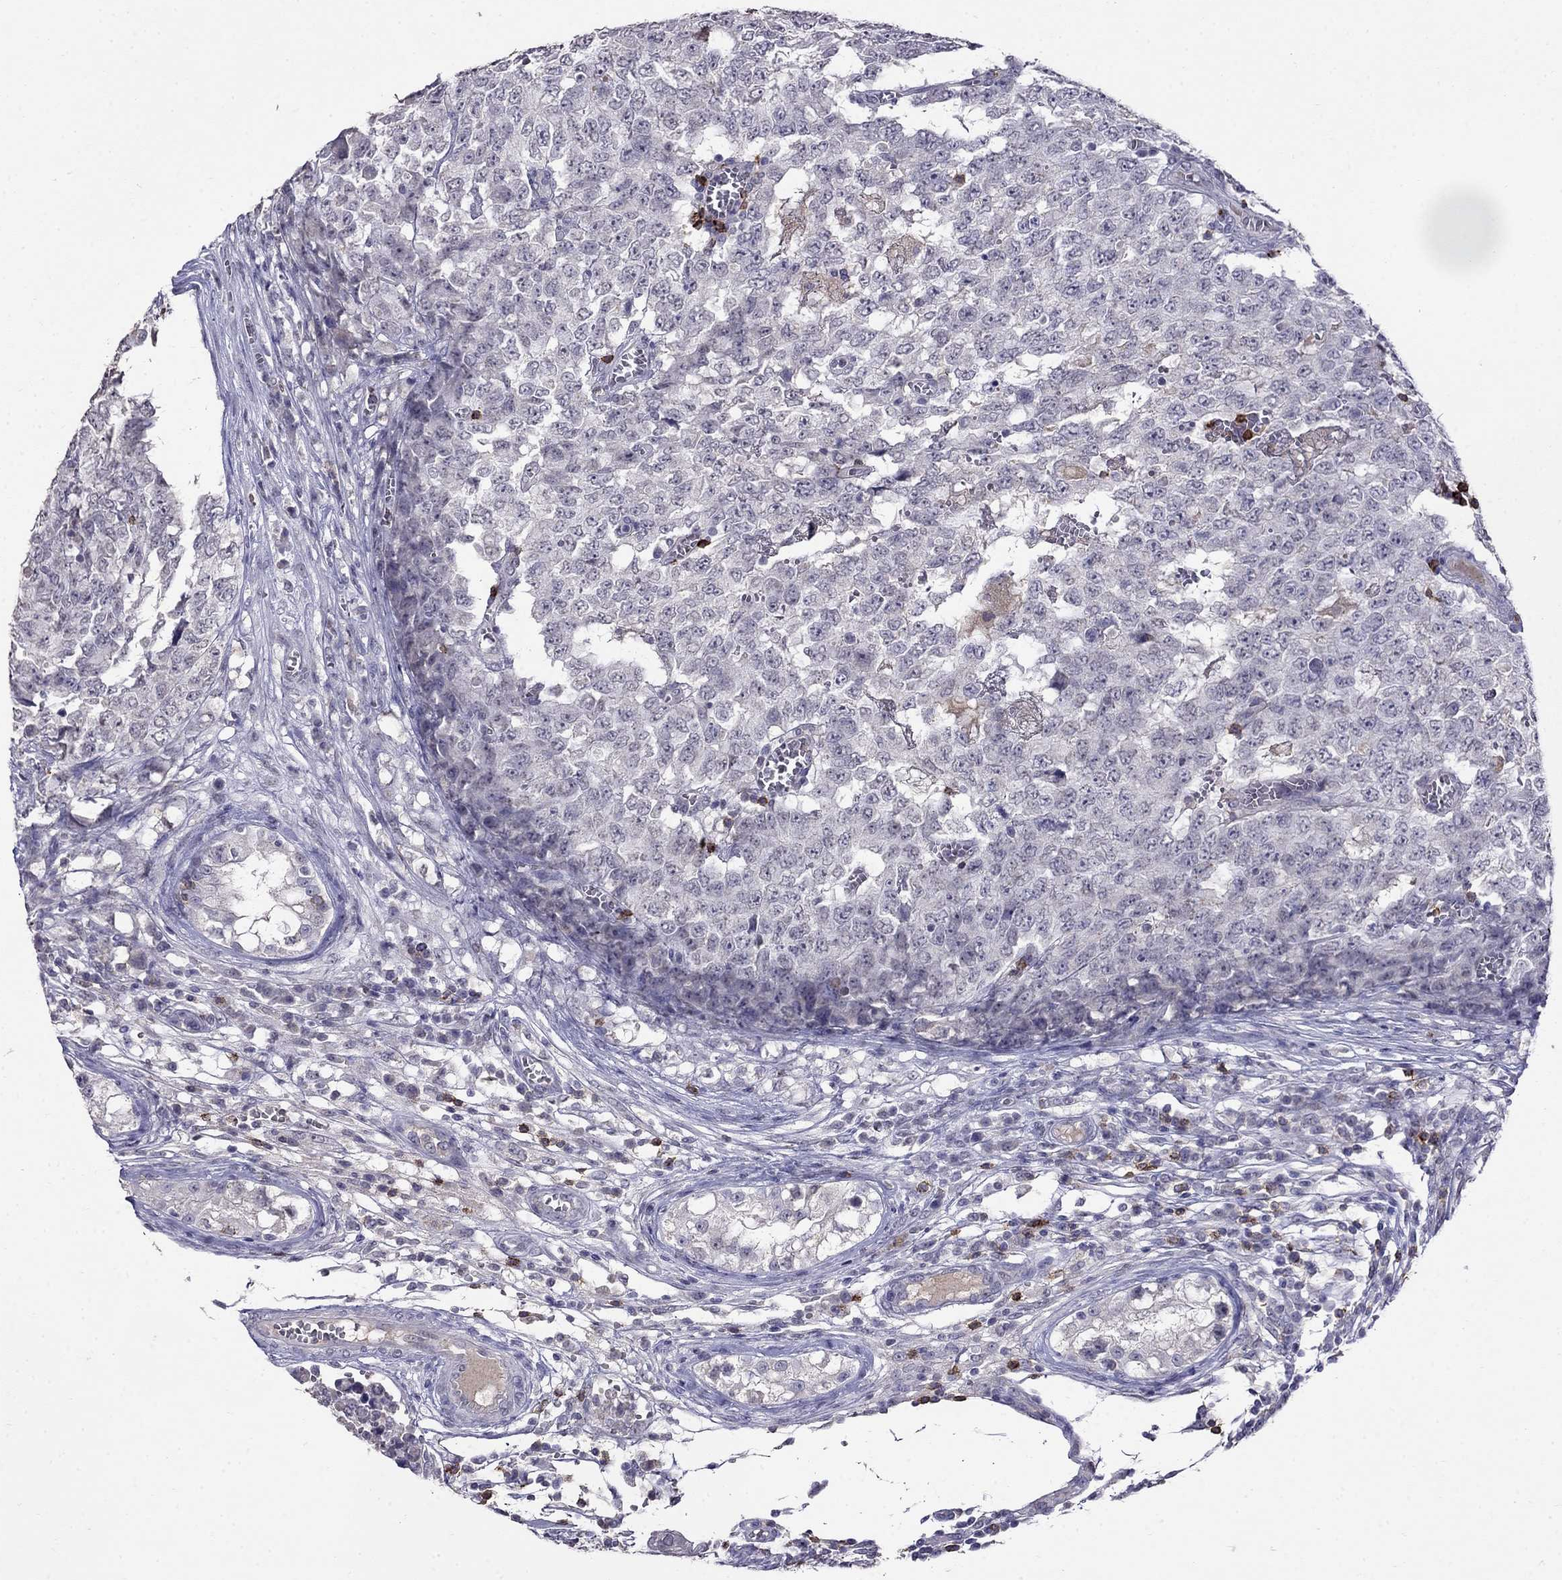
{"staining": {"intensity": "negative", "quantity": "none", "location": "none"}, "tissue": "testis cancer", "cell_type": "Tumor cells", "image_type": "cancer", "snomed": [{"axis": "morphology", "description": "Carcinoma, Embryonal, NOS"}, {"axis": "topography", "description": "Testis"}], "caption": "A photomicrograph of human embryonal carcinoma (testis) is negative for staining in tumor cells.", "gene": "CD8B", "patient": {"sex": "male", "age": 23}}